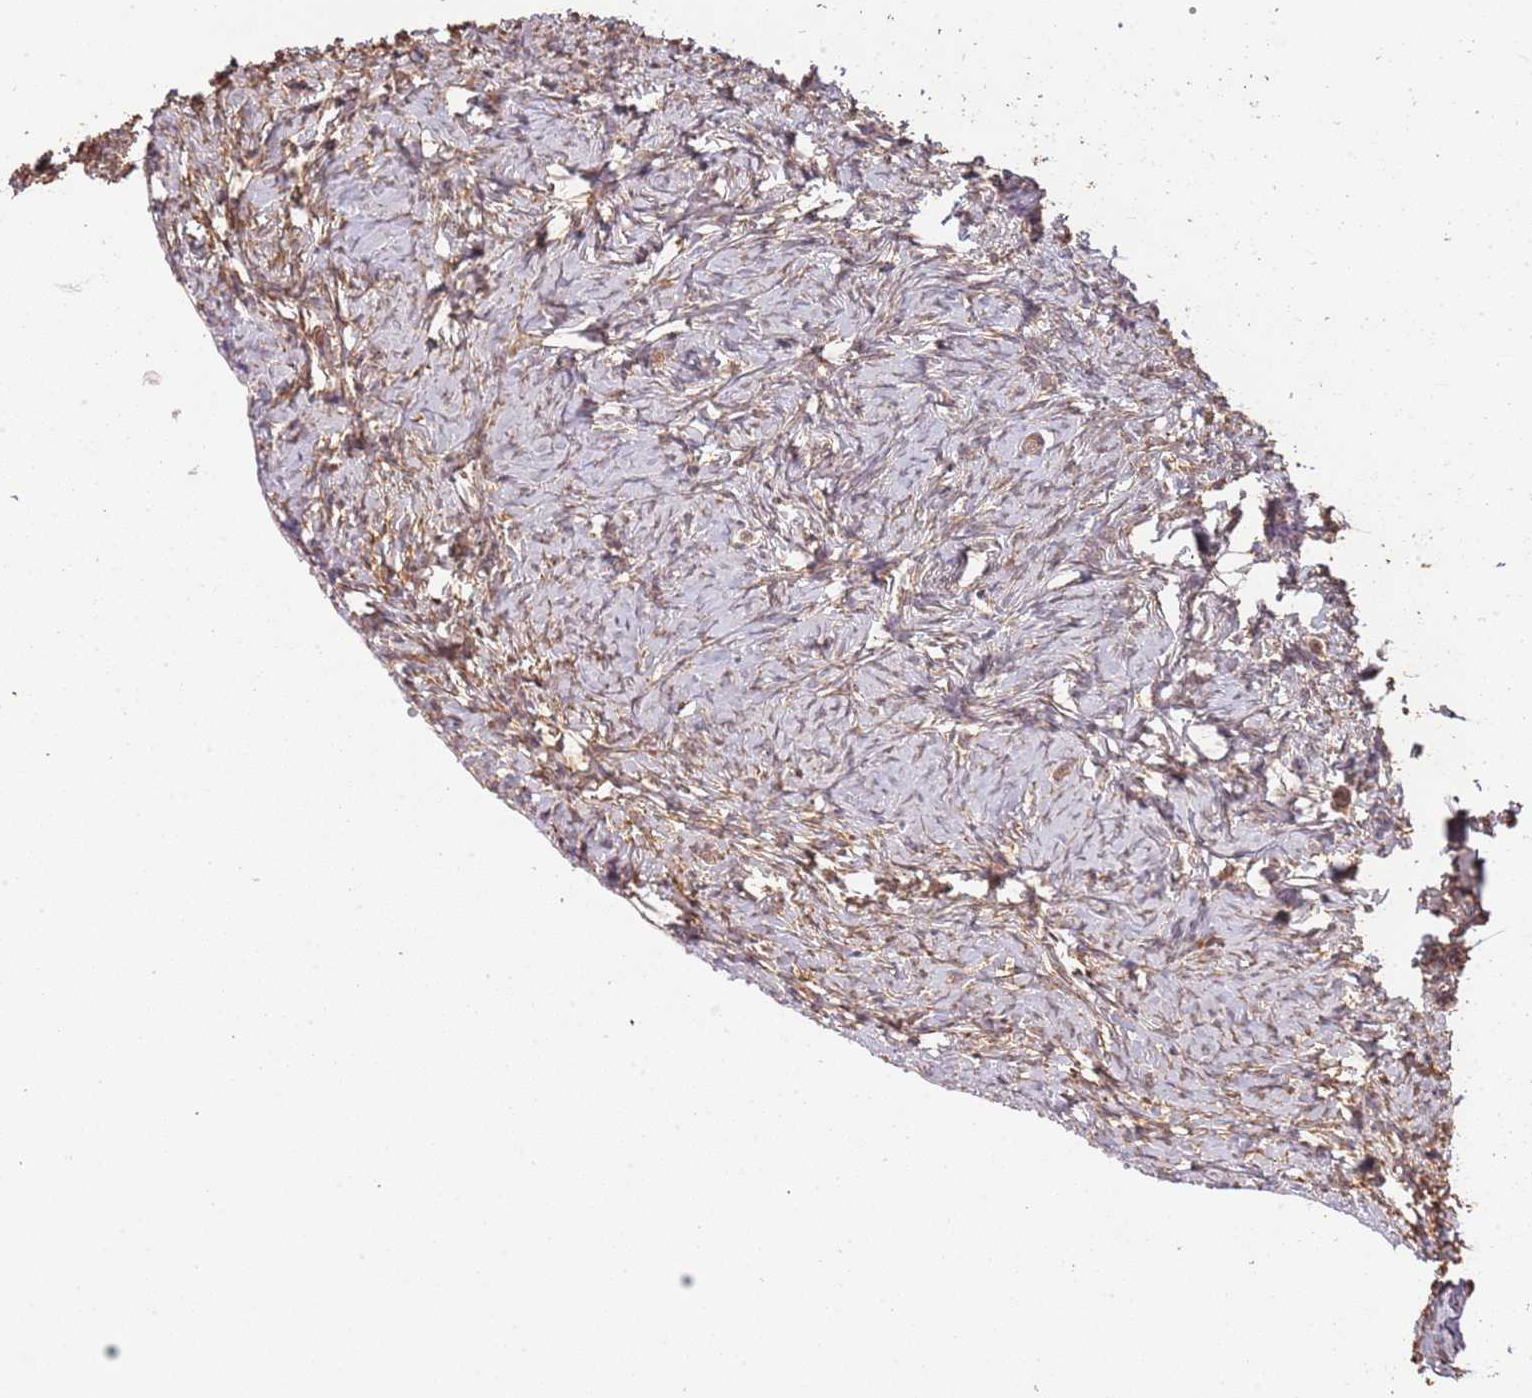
{"staining": {"intensity": "moderate", "quantity": "<25%", "location": "cytoplasmic/membranous"}, "tissue": "ovary", "cell_type": "Ovarian stroma cells", "image_type": "normal", "snomed": [{"axis": "morphology", "description": "Normal tissue, NOS"}, {"axis": "topography", "description": "Ovary"}], "caption": "Protein expression analysis of normal ovary shows moderate cytoplasmic/membranous expression in about <25% of ovarian stroma cells. The protein is shown in brown color, while the nuclei are stained blue.", "gene": "SURF2", "patient": {"sex": "female", "age": 51}}